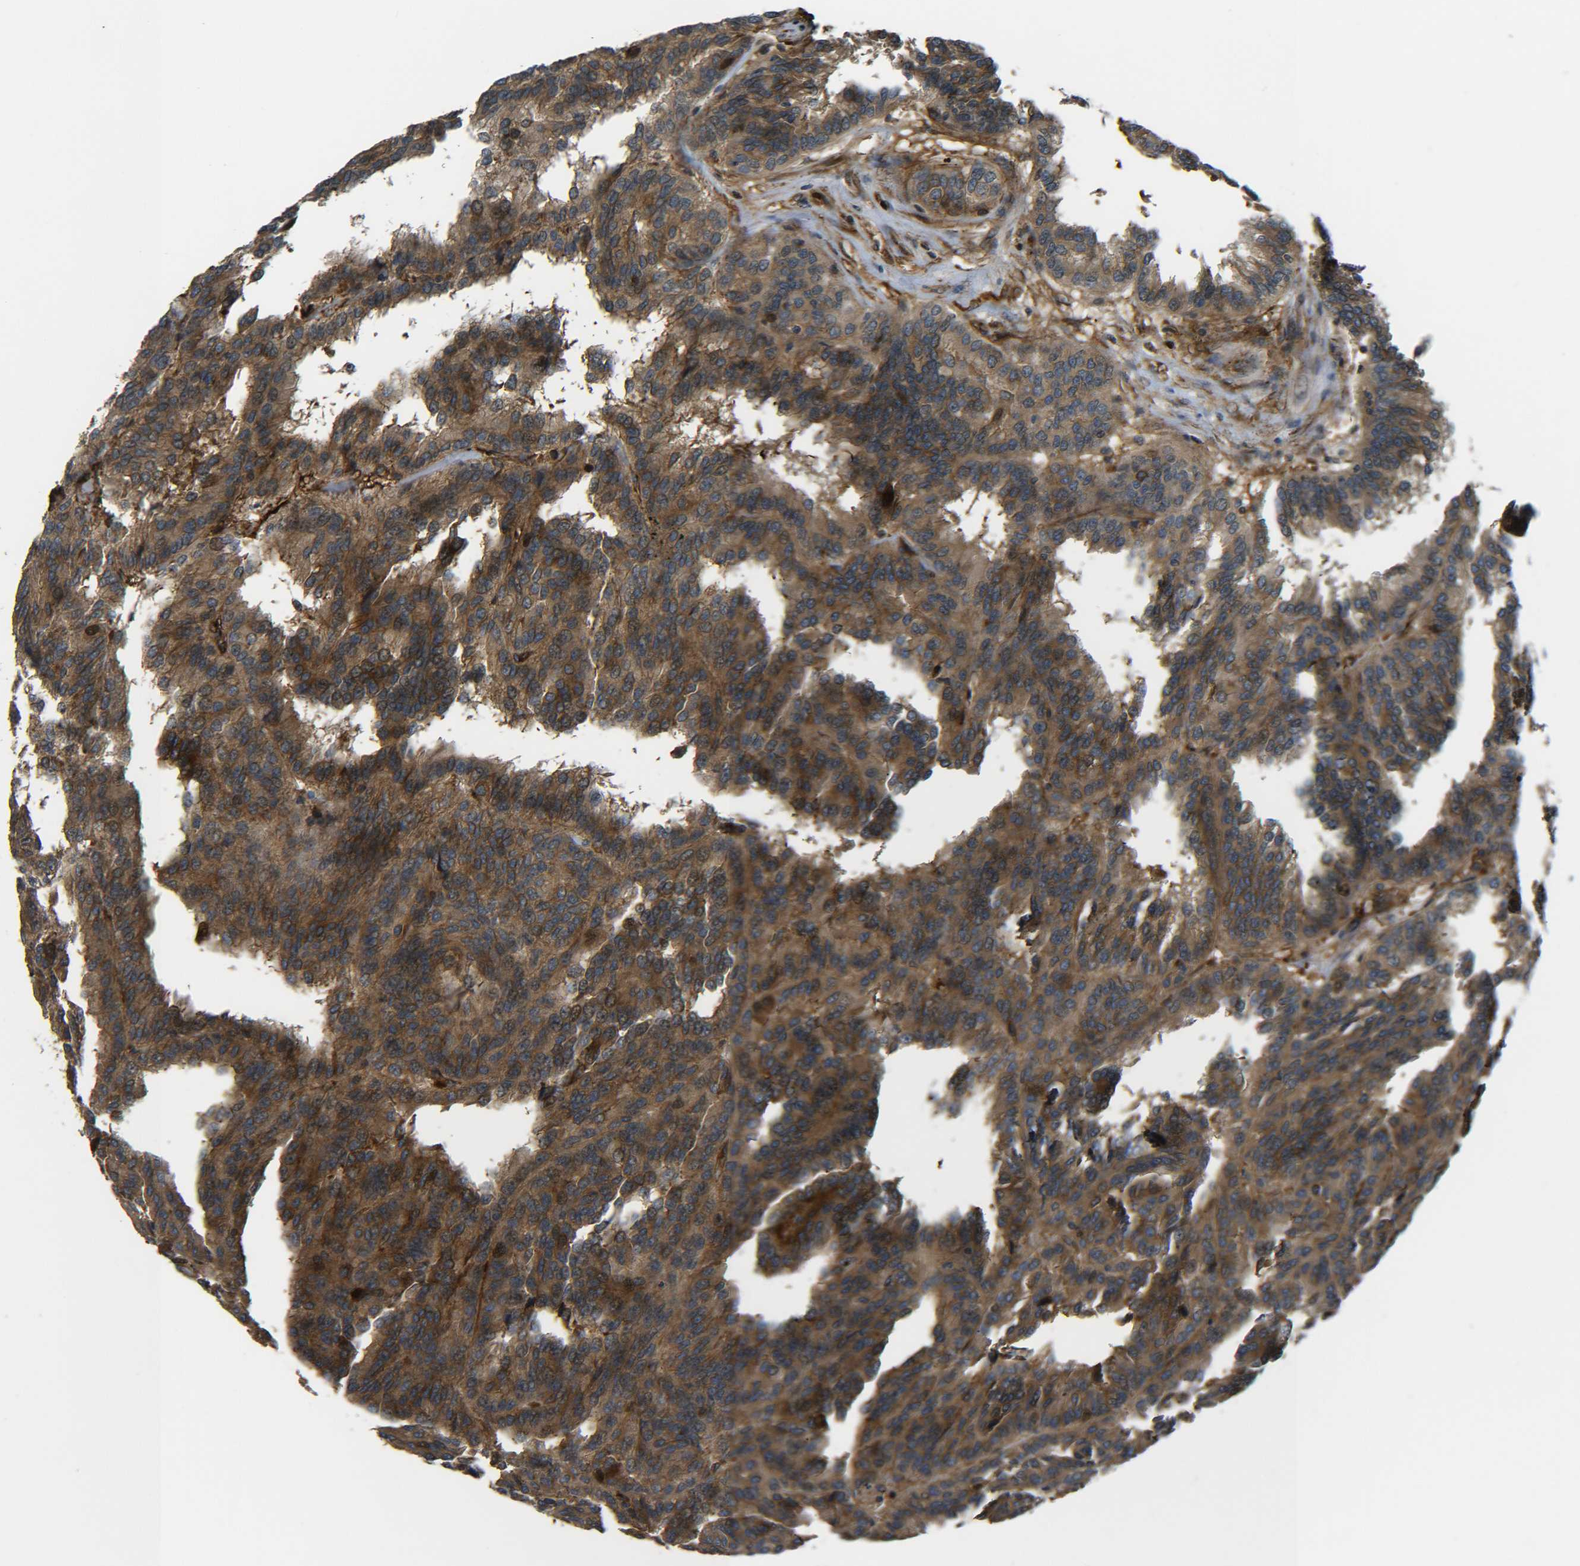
{"staining": {"intensity": "moderate", "quantity": ">75%", "location": "cytoplasmic/membranous"}, "tissue": "renal cancer", "cell_type": "Tumor cells", "image_type": "cancer", "snomed": [{"axis": "morphology", "description": "Adenocarcinoma, NOS"}, {"axis": "topography", "description": "Kidney"}], "caption": "Immunohistochemical staining of adenocarcinoma (renal) reveals medium levels of moderate cytoplasmic/membranous staining in about >75% of tumor cells. Nuclei are stained in blue.", "gene": "ECE1", "patient": {"sex": "male", "age": 46}}